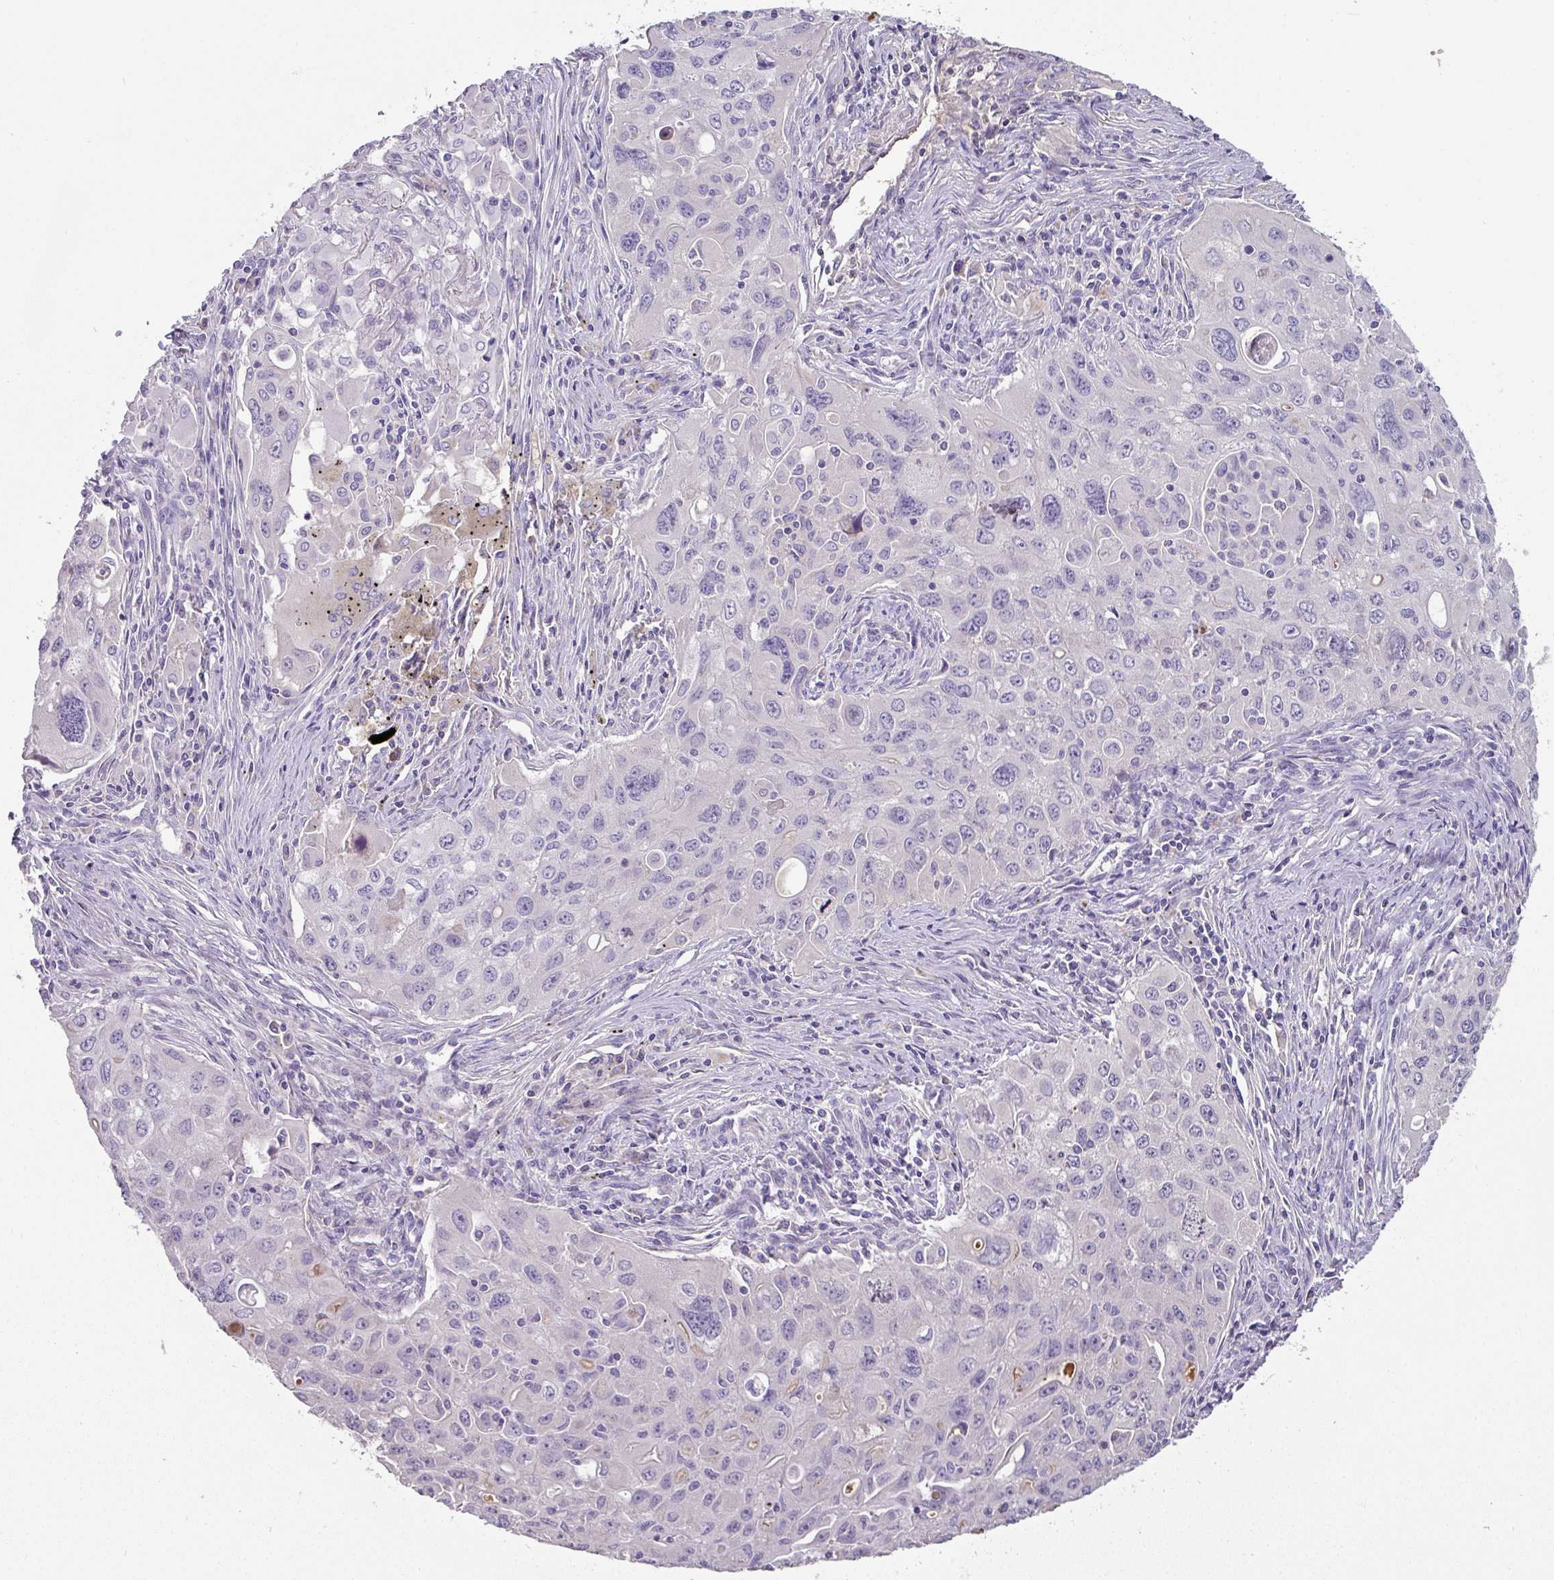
{"staining": {"intensity": "negative", "quantity": "none", "location": "none"}, "tissue": "lung cancer", "cell_type": "Tumor cells", "image_type": "cancer", "snomed": [{"axis": "morphology", "description": "Adenocarcinoma, NOS"}, {"axis": "morphology", "description": "Adenocarcinoma, metastatic, NOS"}, {"axis": "topography", "description": "Lymph node"}, {"axis": "topography", "description": "Lung"}], "caption": "Histopathology image shows no protein expression in tumor cells of lung cancer (metastatic adenocarcinoma) tissue.", "gene": "CCZ1", "patient": {"sex": "female", "age": 42}}